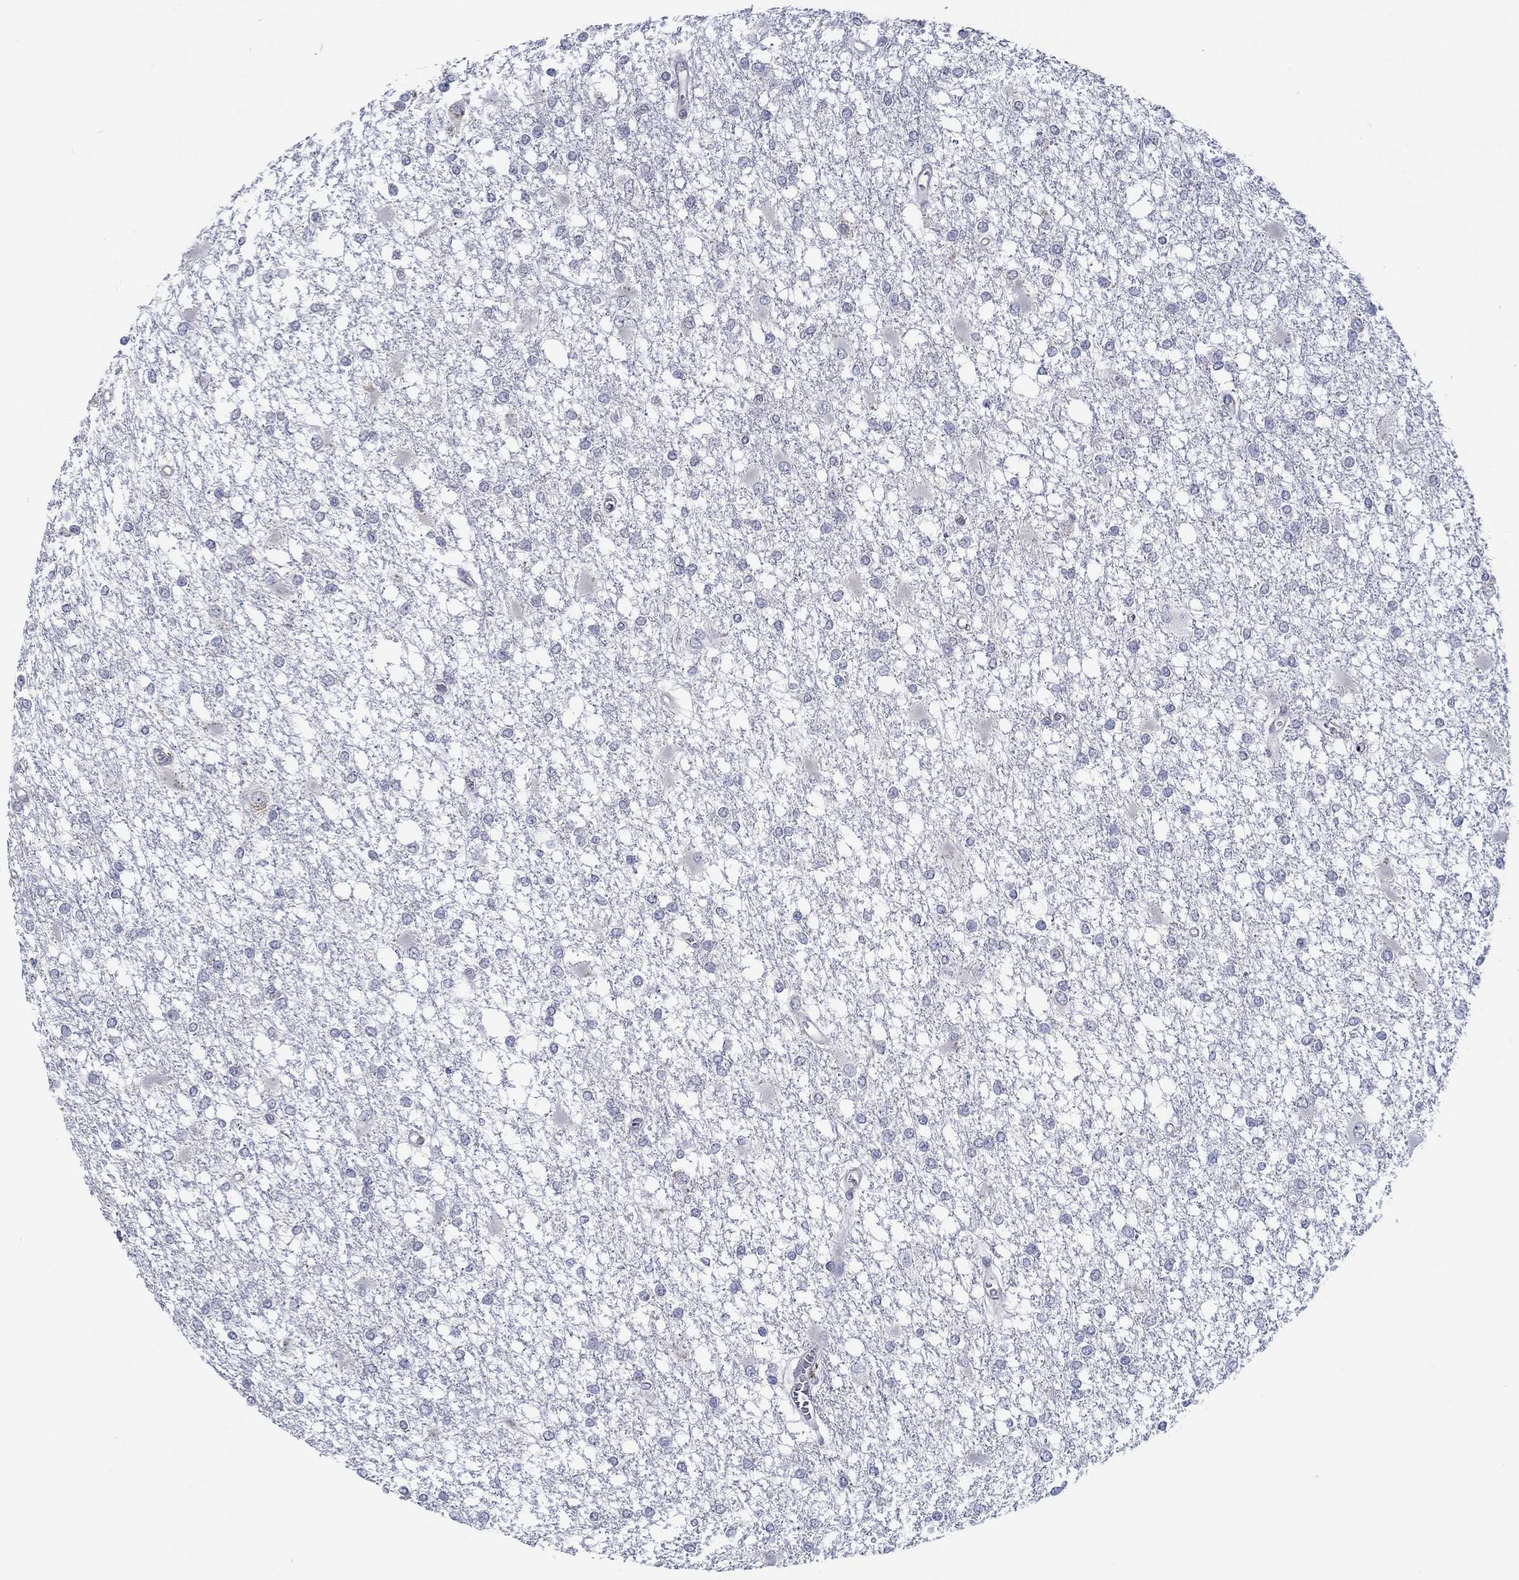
{"staining": {"intensity": "negative", "quantity": "none", "location": "none"}, "tissue": "glioma", "cell_type": "Tumor cells", "image_type": "cancer", "snomed": [{"axis": "morphology", "description": "Glioma, malignant, High grade"}, {"axis": "topography", "description": "Cerebral cortex"}], "caption": "There is no significant positivity in tumor cells of malignant glioma (high-grade). (Brightfield microscopy of DAB IHC at high magnification).", "gene": "GJA5", "patient": {"sex": "male", "age": 79}}